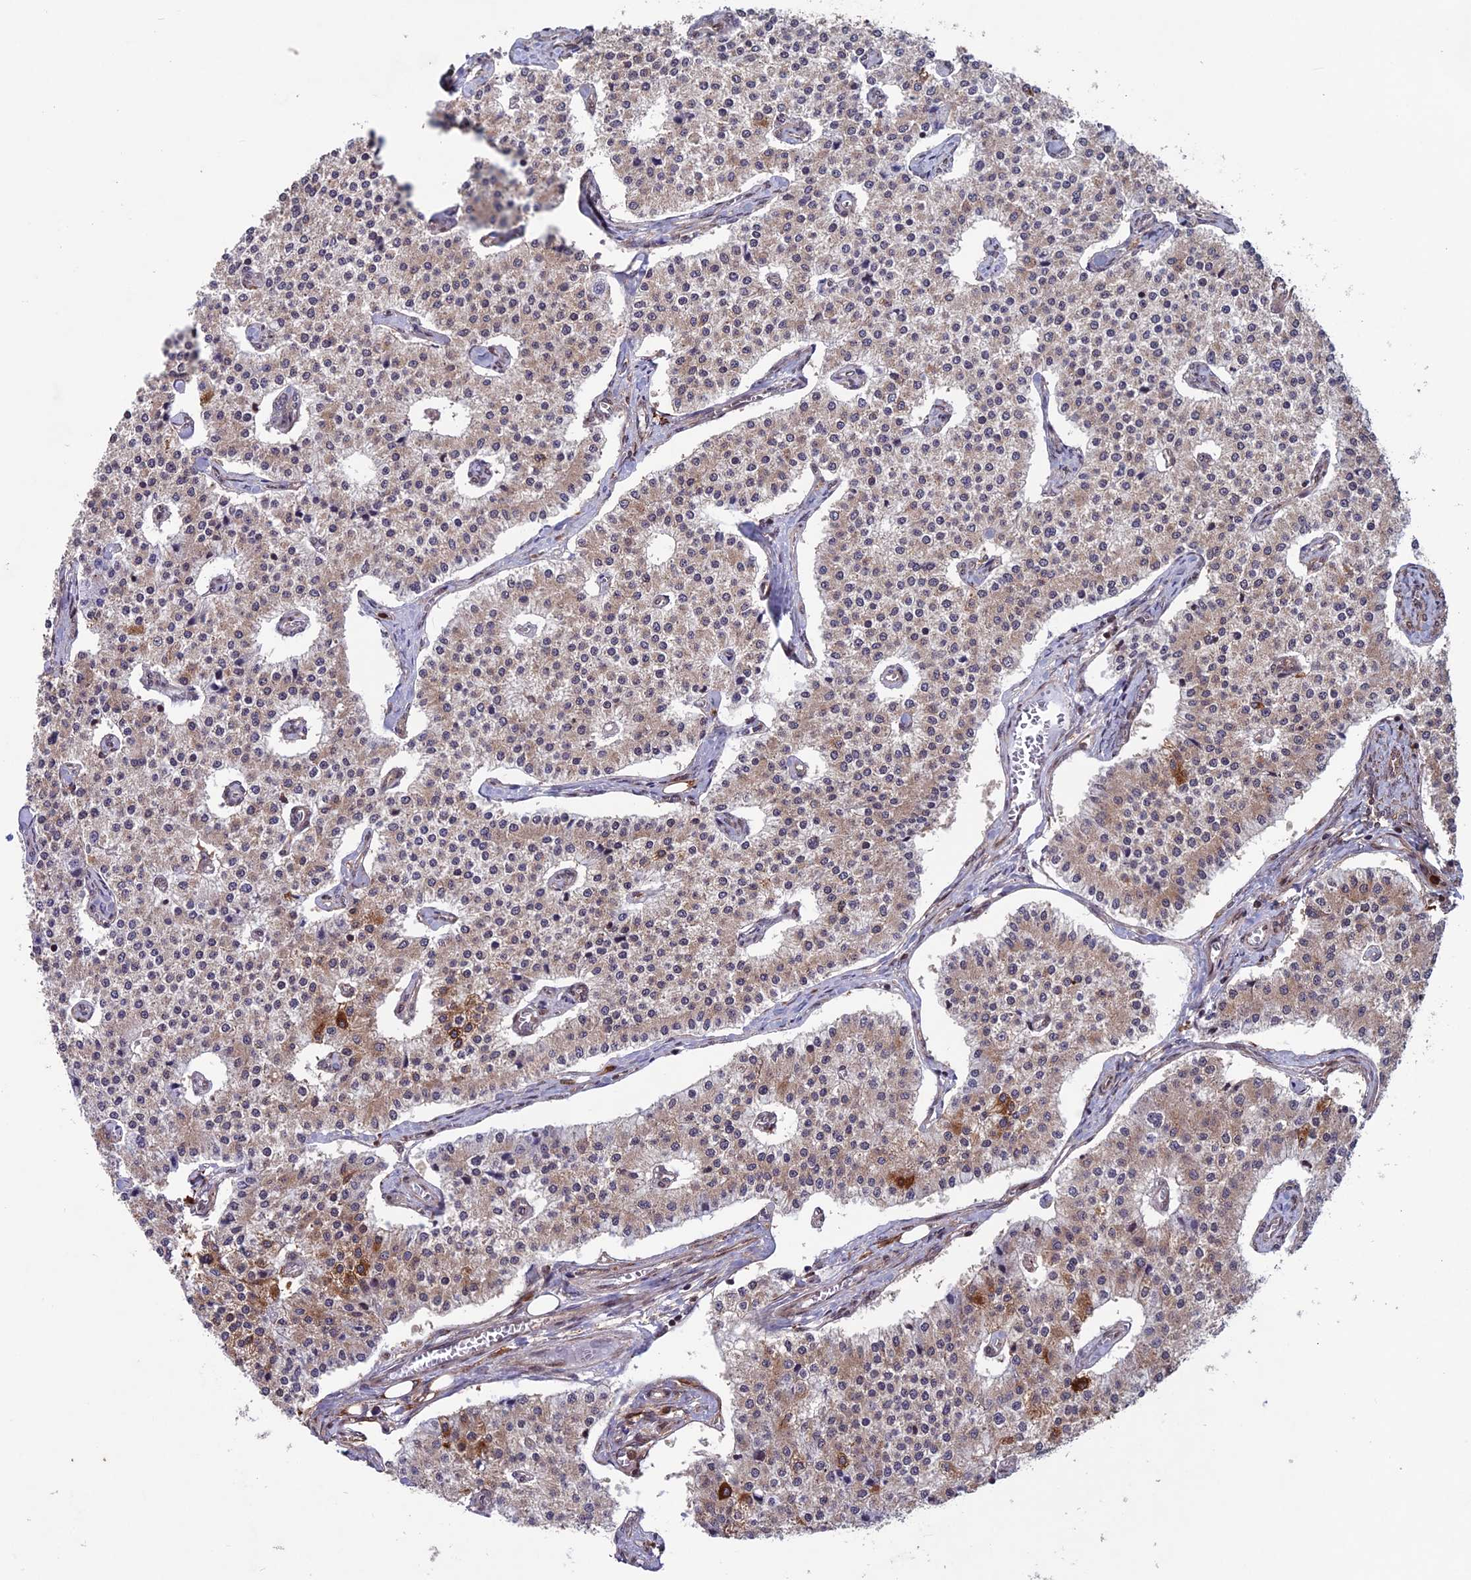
{"staining": {"intensity": "moderate", "quantity": "<25%", "location": "cytoplasmic/membranous"}, "tissue": "carcinoid", "cell_type": "Tumor cells", "image_type": "cancer", "snomed": [{"axis": "morphology", "description": "Carcinoid, malignant, NOS"}, {"axis": "topography", "description": "Colon"}], "caption": "Immunohistochemical staining of human carcinoid (malignant) exhibits low levels of moderate cytoplasmic/membranous positivity in about <25% of tumor cells.", "gene": "MAST2", "patient": {"sex": "female", "age": 52}}